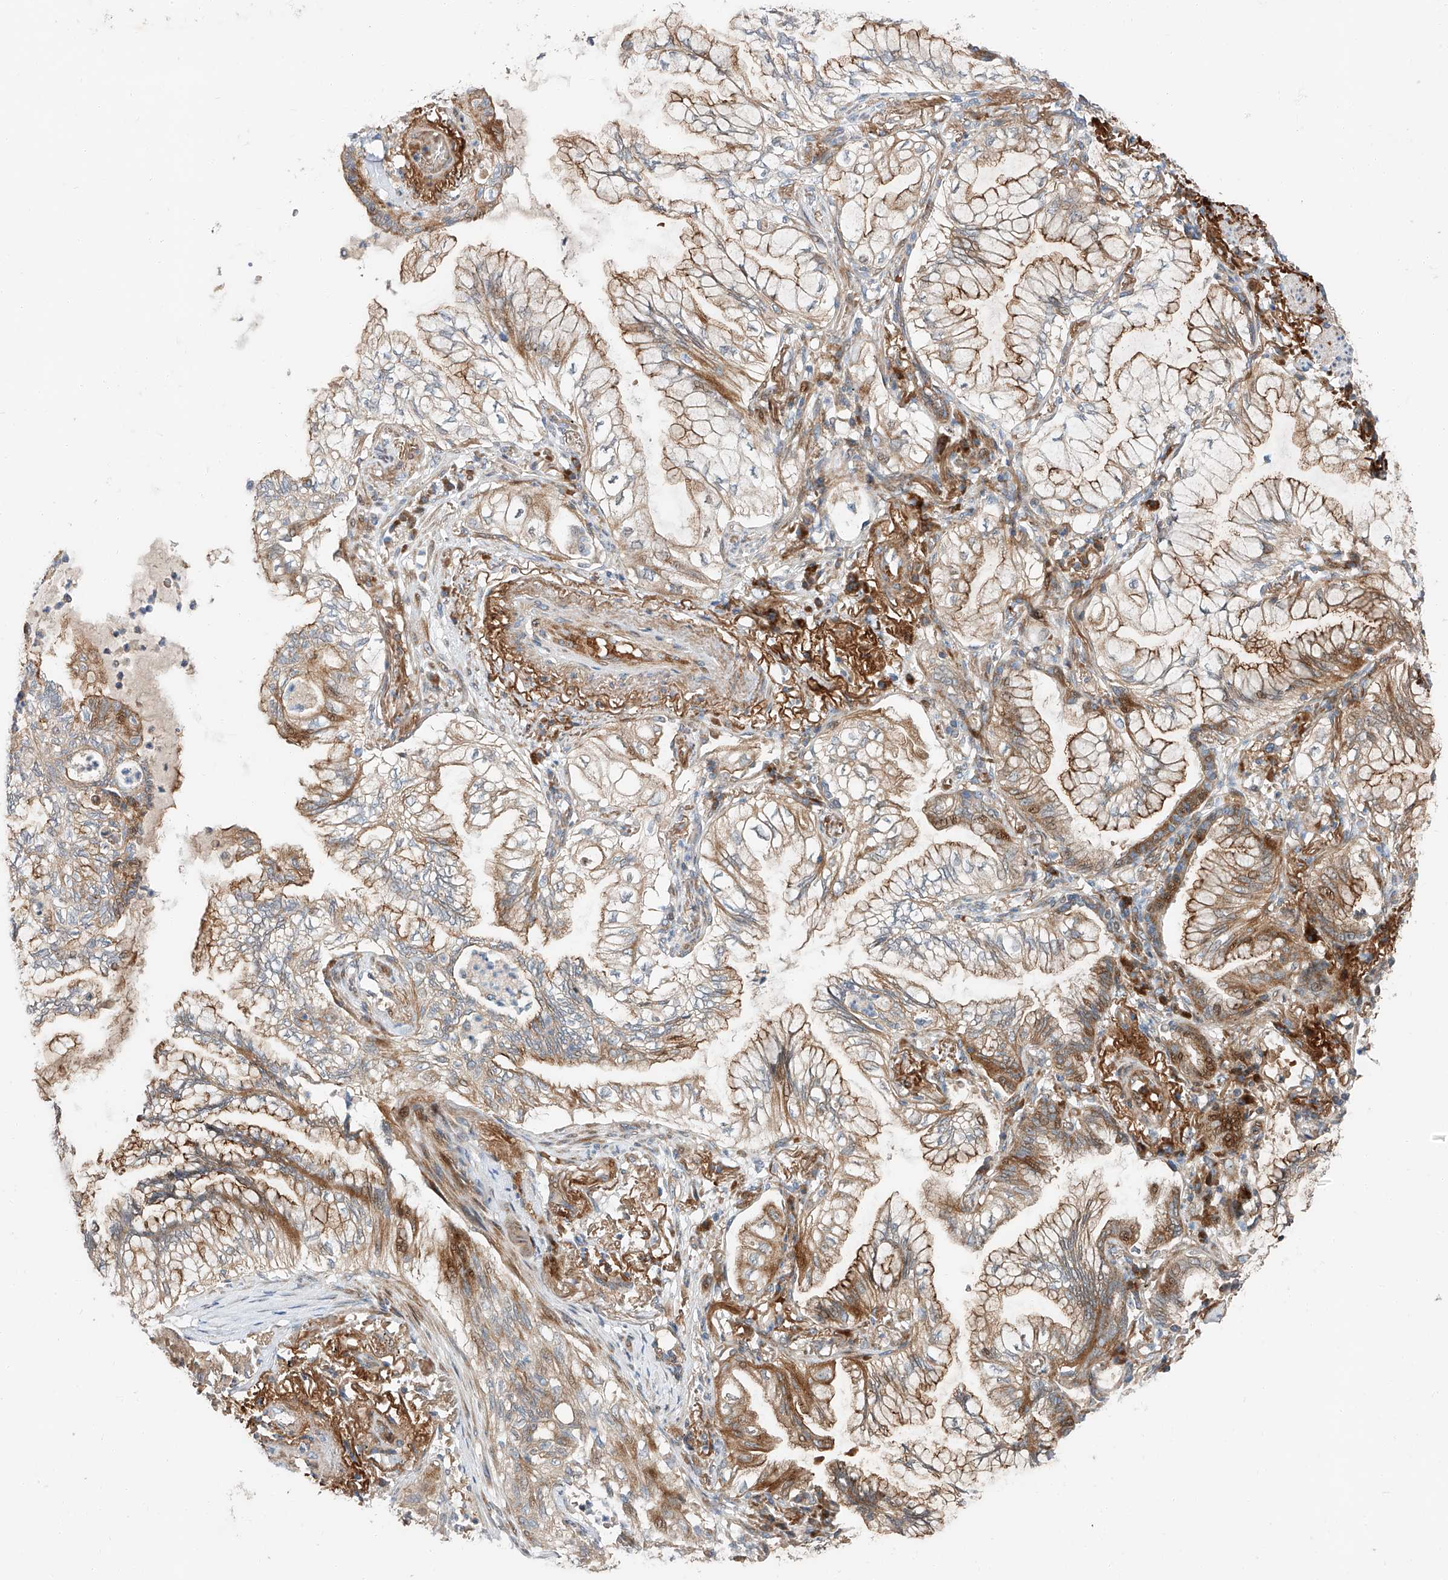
{"staining": {"intensity": "moderate", "quantity": ">75%", "location": "cytoplasmic/membranous"}, "tissue": "lung cancer", "cell_type": "Tumor cells", "image_type": "cancer", "snomed": [{"axis": "morphology", "description": "Adenocarcinoma, NOS"}, {"axis": "topography", "description": "Lung"}], "caption": "Immunohistochemistry (IHC) image of lung cancer stained for a protein (brown), which demonstrates medium levels of moderate cytoplasmic/membranous expression in approximately >75% of tumor cells.", "gene": "USF3", "patient": {"sex": "female", "age": 70}}